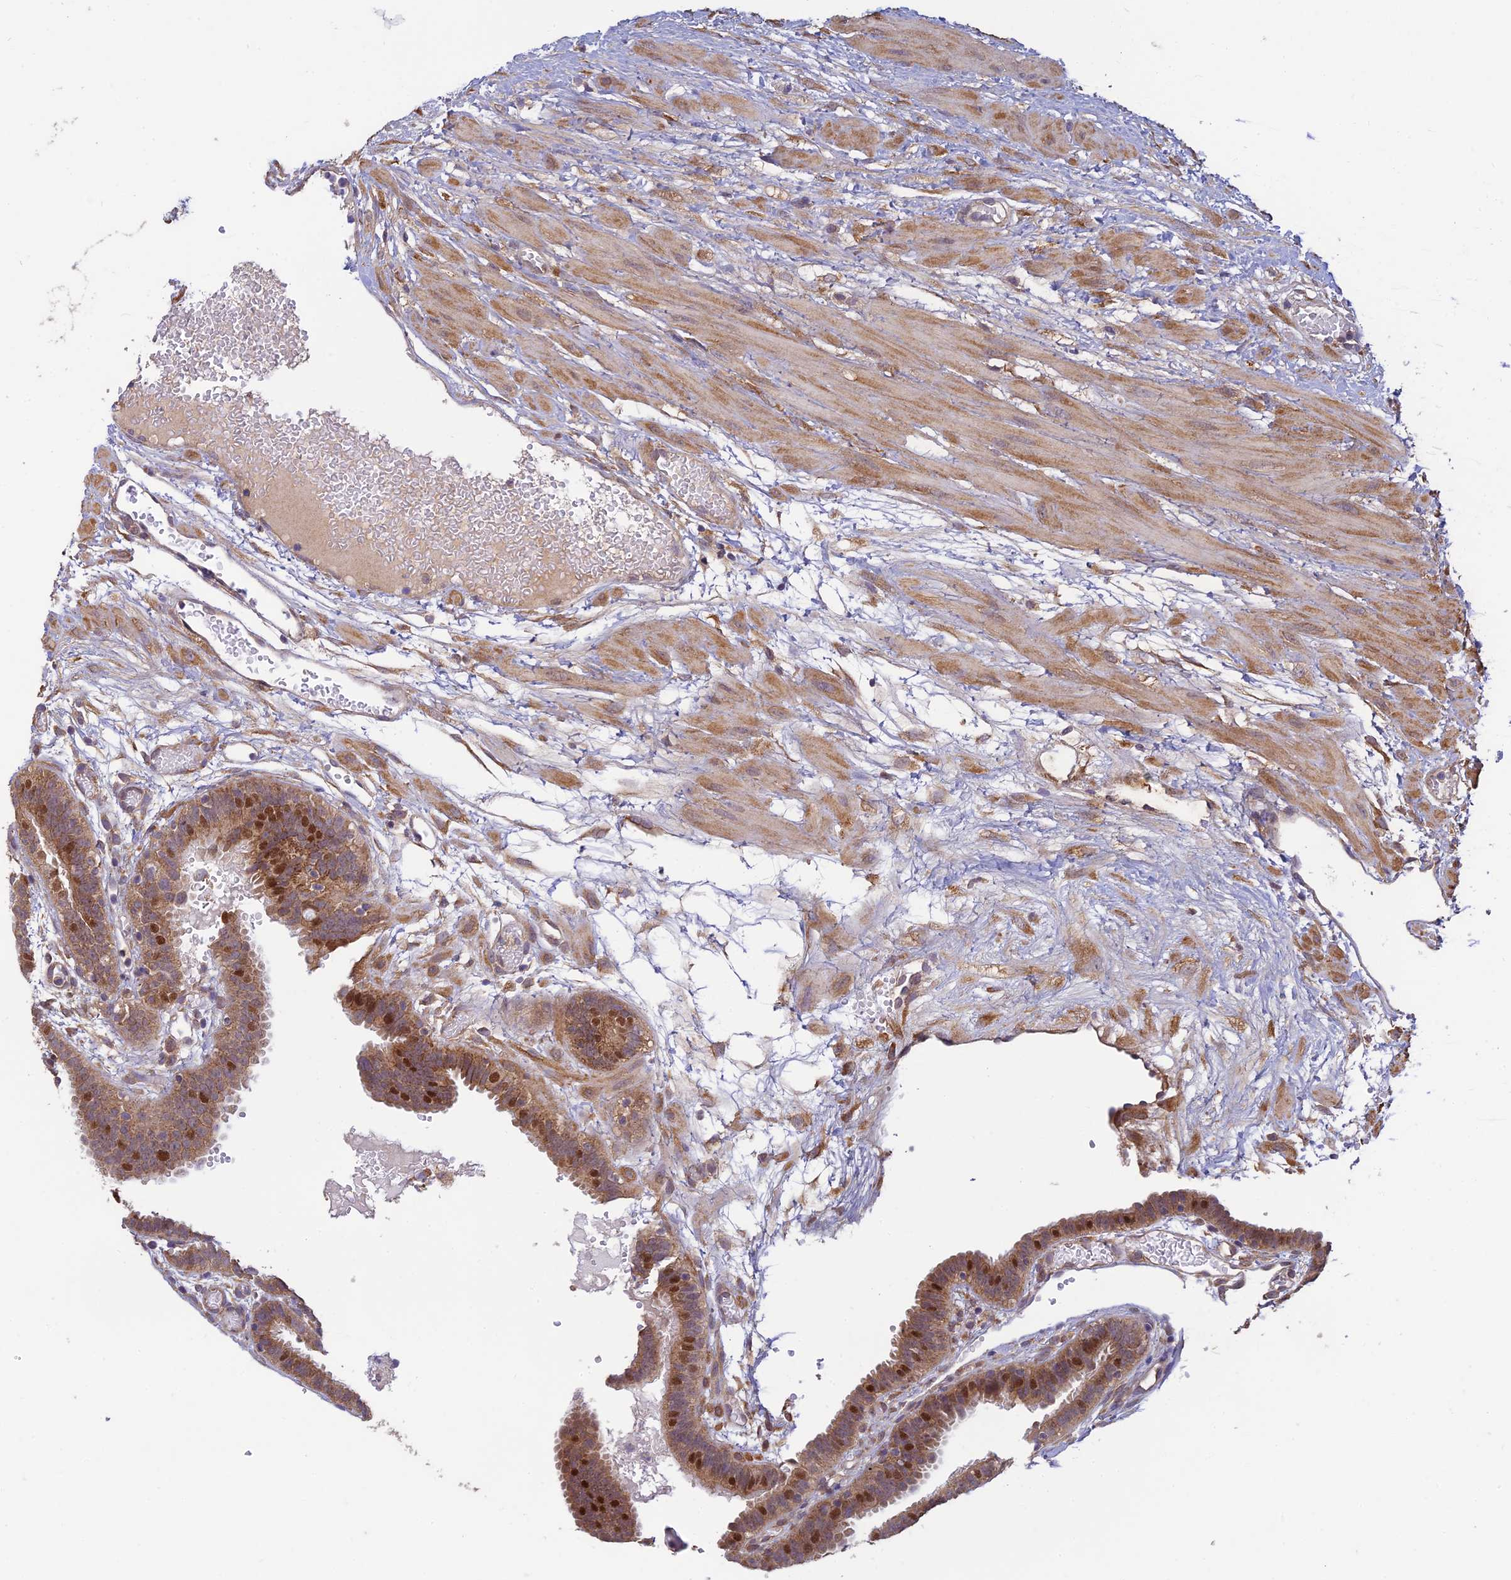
{"staining": {"intensity": "moderate", "quantity": ">75%", "location": "cytoplasmic/membranous,nuclear"}, "tissue": "fallopian tube", "cell_type": "Glandular cells", "image_type": "normal", "snomed": [{"axis": "morphology", "description": "Normal tissue, NOS"}, {"axis": "topography", "description": "Fallopian tube"}], "caption": "Protein expression analysis of unremarkable fallopian tube displays moderate cytoplasmic/membranous,nuclear staining in about >75% of glandular cells.", "gene": "MRNIP", "patient": {"sex": "female", "age": 37}}